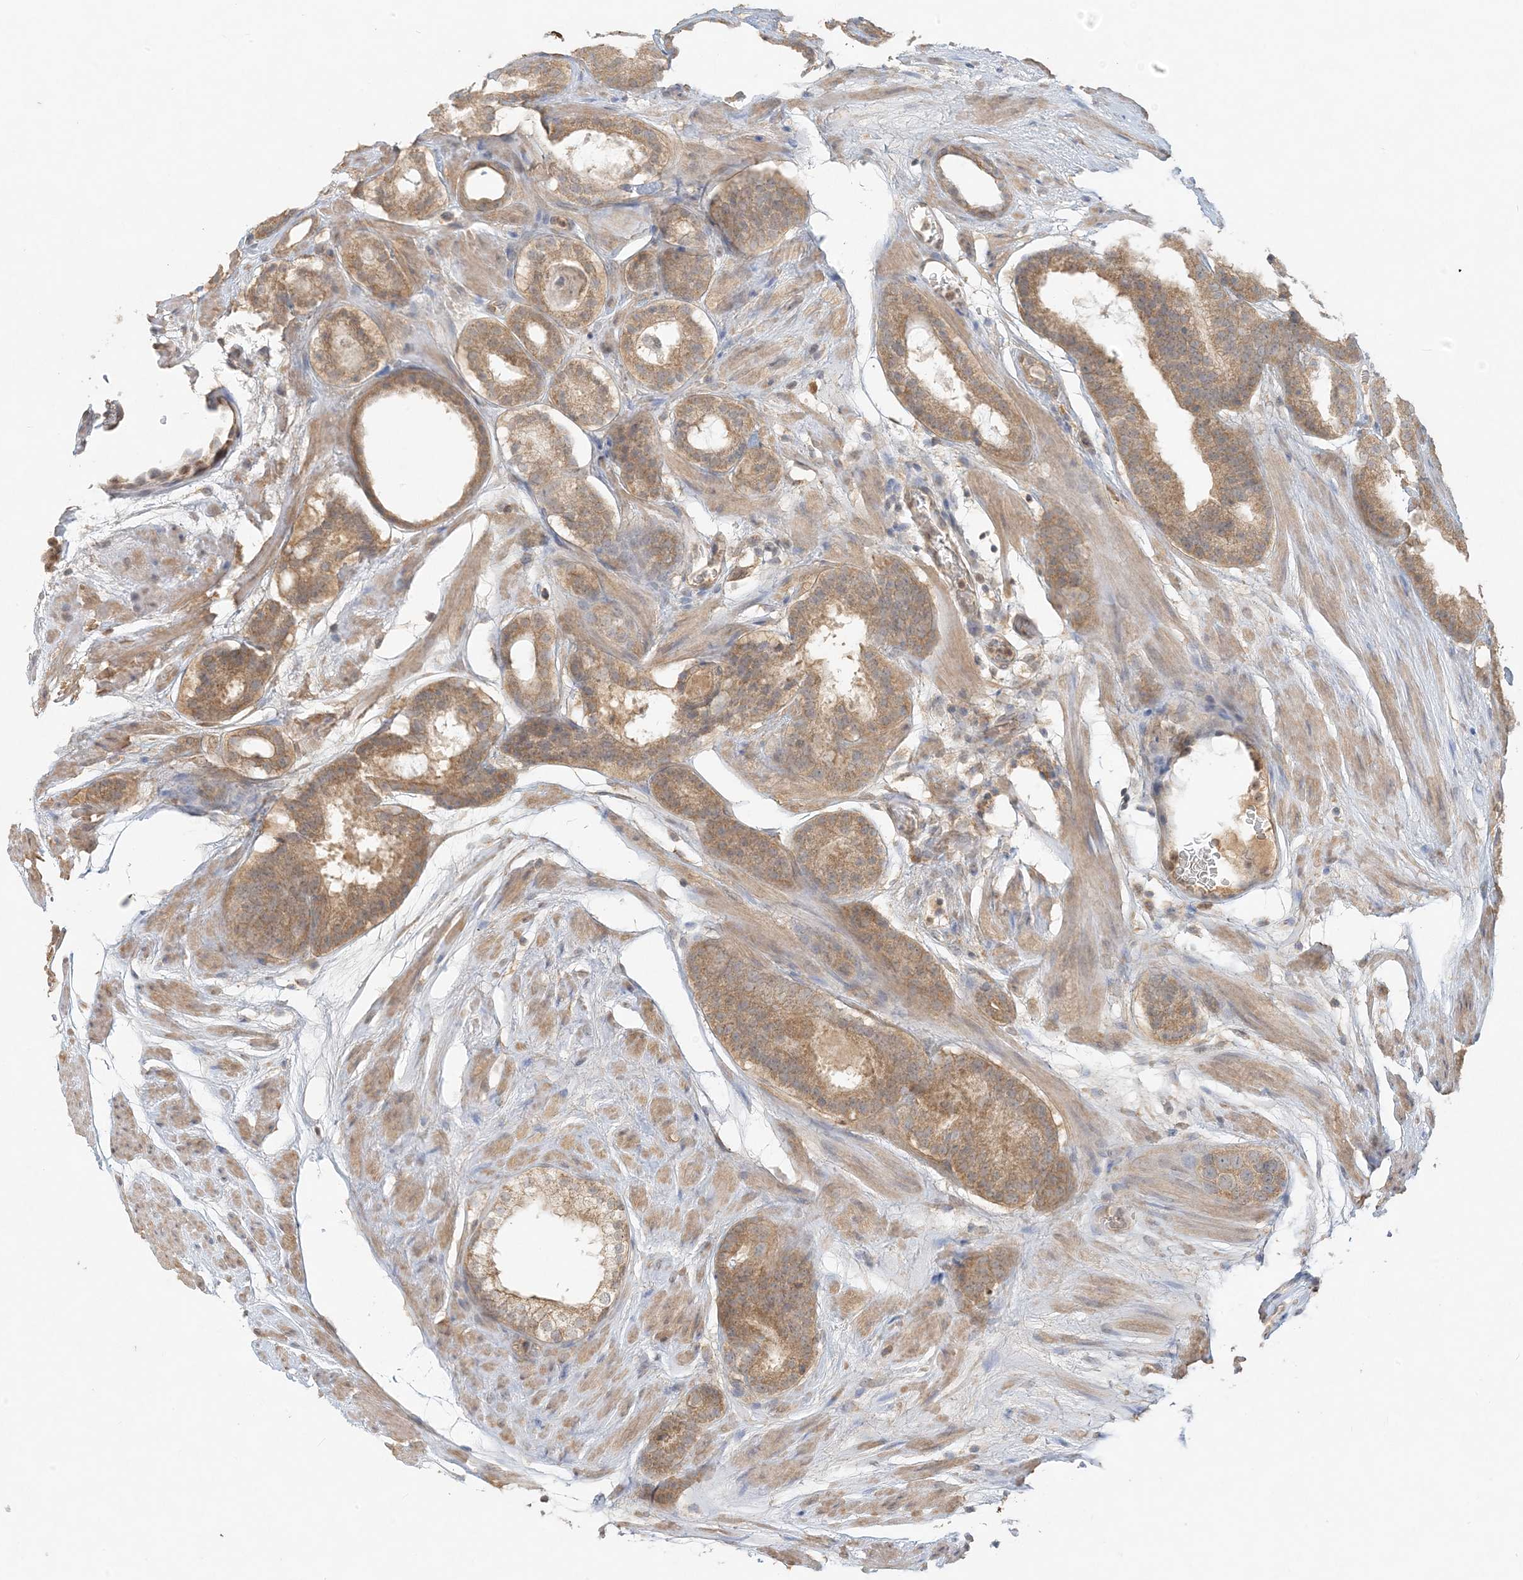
{"staining": {"intensity": "moderate", "quantity": ">75%", "location": "cytoplasmic/membranous"}, "tissue": "prostate cancer", "cell_type": "Tumor cells", "image_type": "cancer", "snomed": [{"axis": "morphology", "description": "Adenocarcinoma, Low grade"}, {"axis": "topography", "description": "Prostate"}], "caption": "Human prostate cancer (adenocarcinoma (low-grade)) stained for a protein (brown) demonstrates moderate cytoplasmic/membranous positive staining in approximately >75% of tumor cells.", "gene": "MCOLN1", "patient": {"sex": "male", "age": 69}}